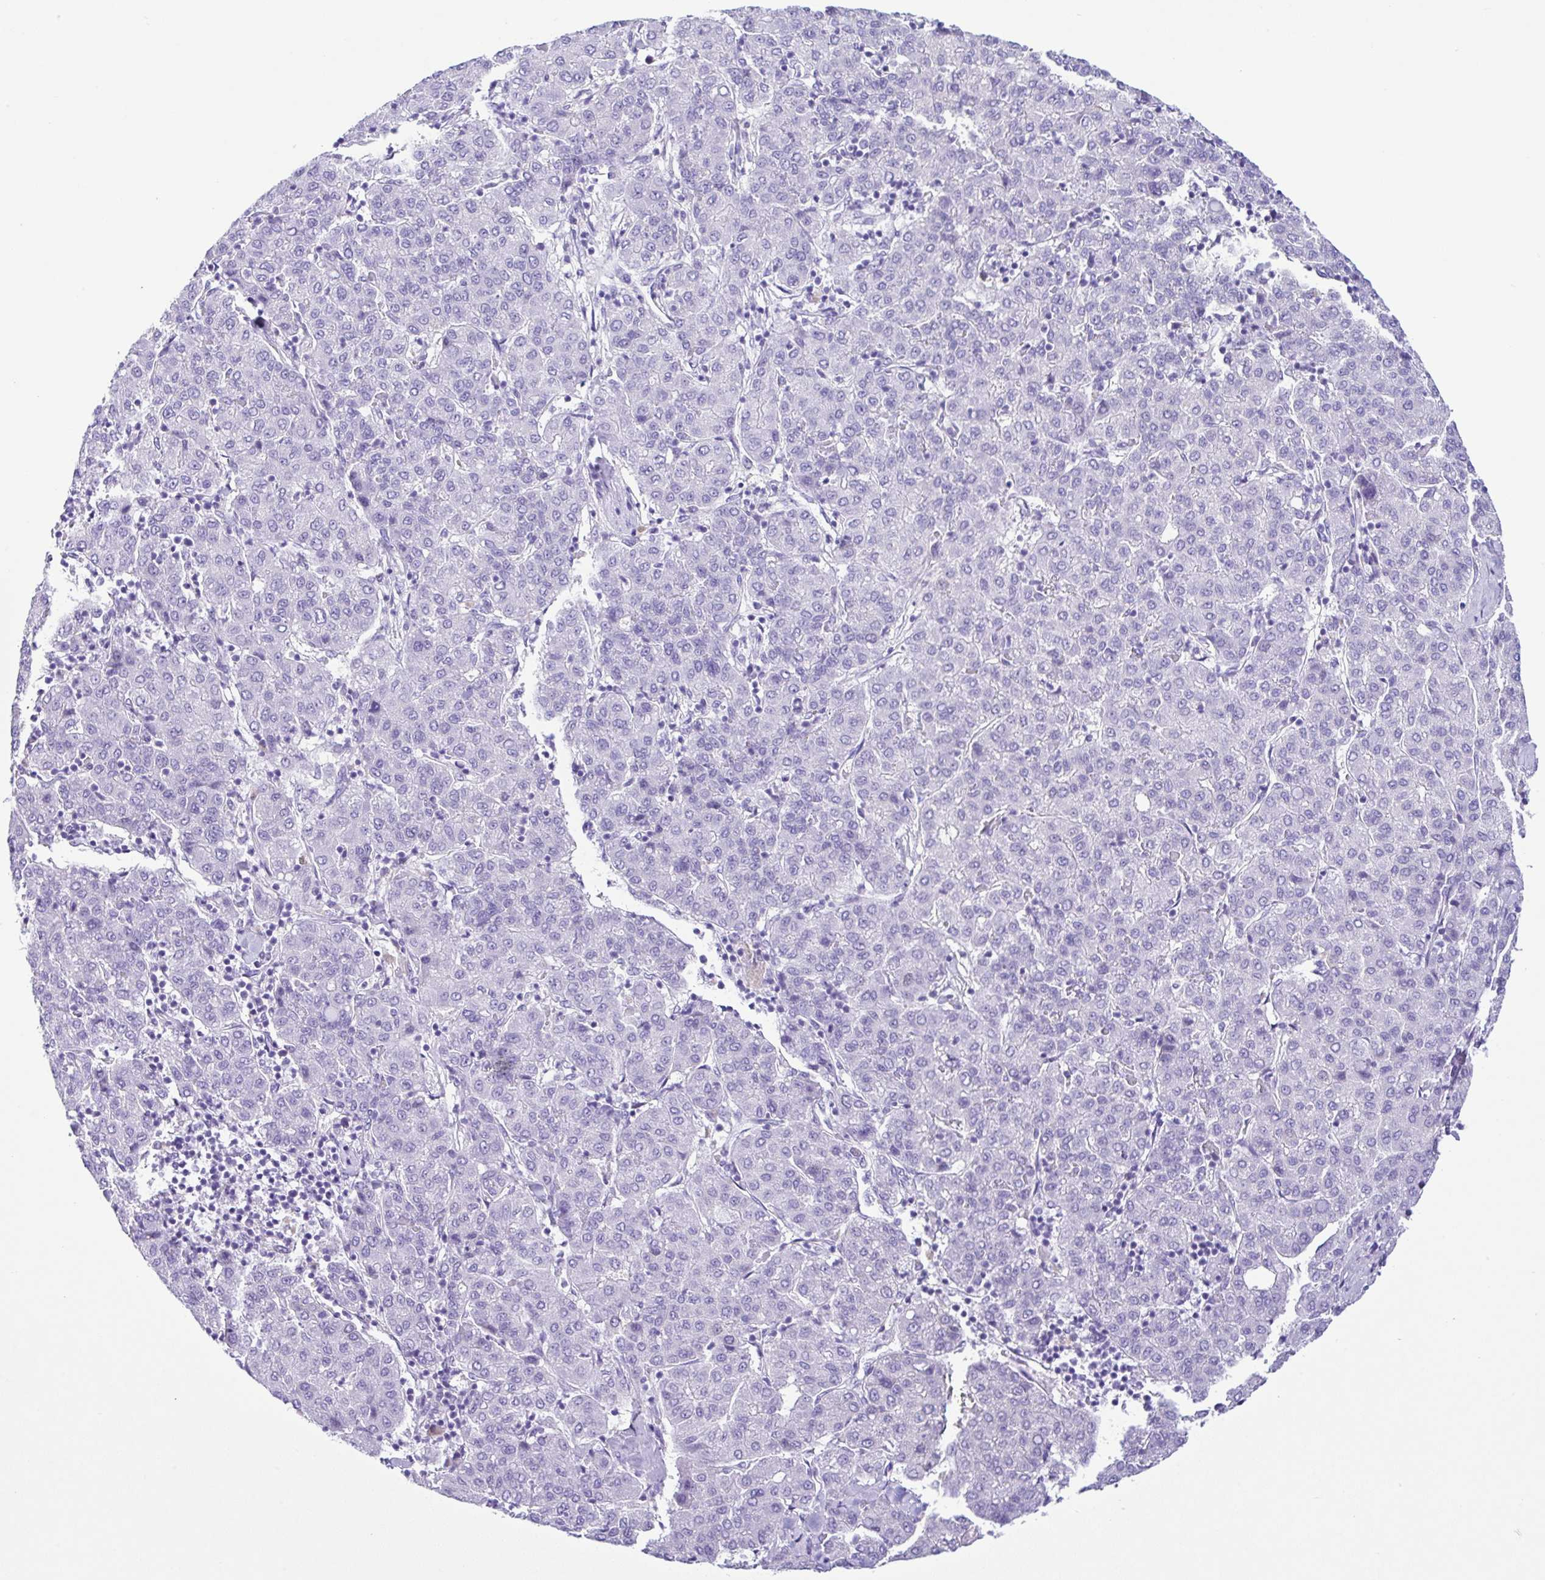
{"staining": {"intensity": "negative", "quantity": "none", "location": "none"}, "tissue": "liver cancer", "cell_type": "Tumor cells", "image_type": "cancer", "snomed": [{"axis": "morphology", "description": "Carcinoma, Hepatocellular, NOS"}, {"axis": "topography", "description": "Liver"}], "caption": "DAB immunohistochemical staining of human liver cancer demonstrates no significant positivity in tumor cells.", "gene": "RRM2", "patient": {"sex": "male", "age": 65}}